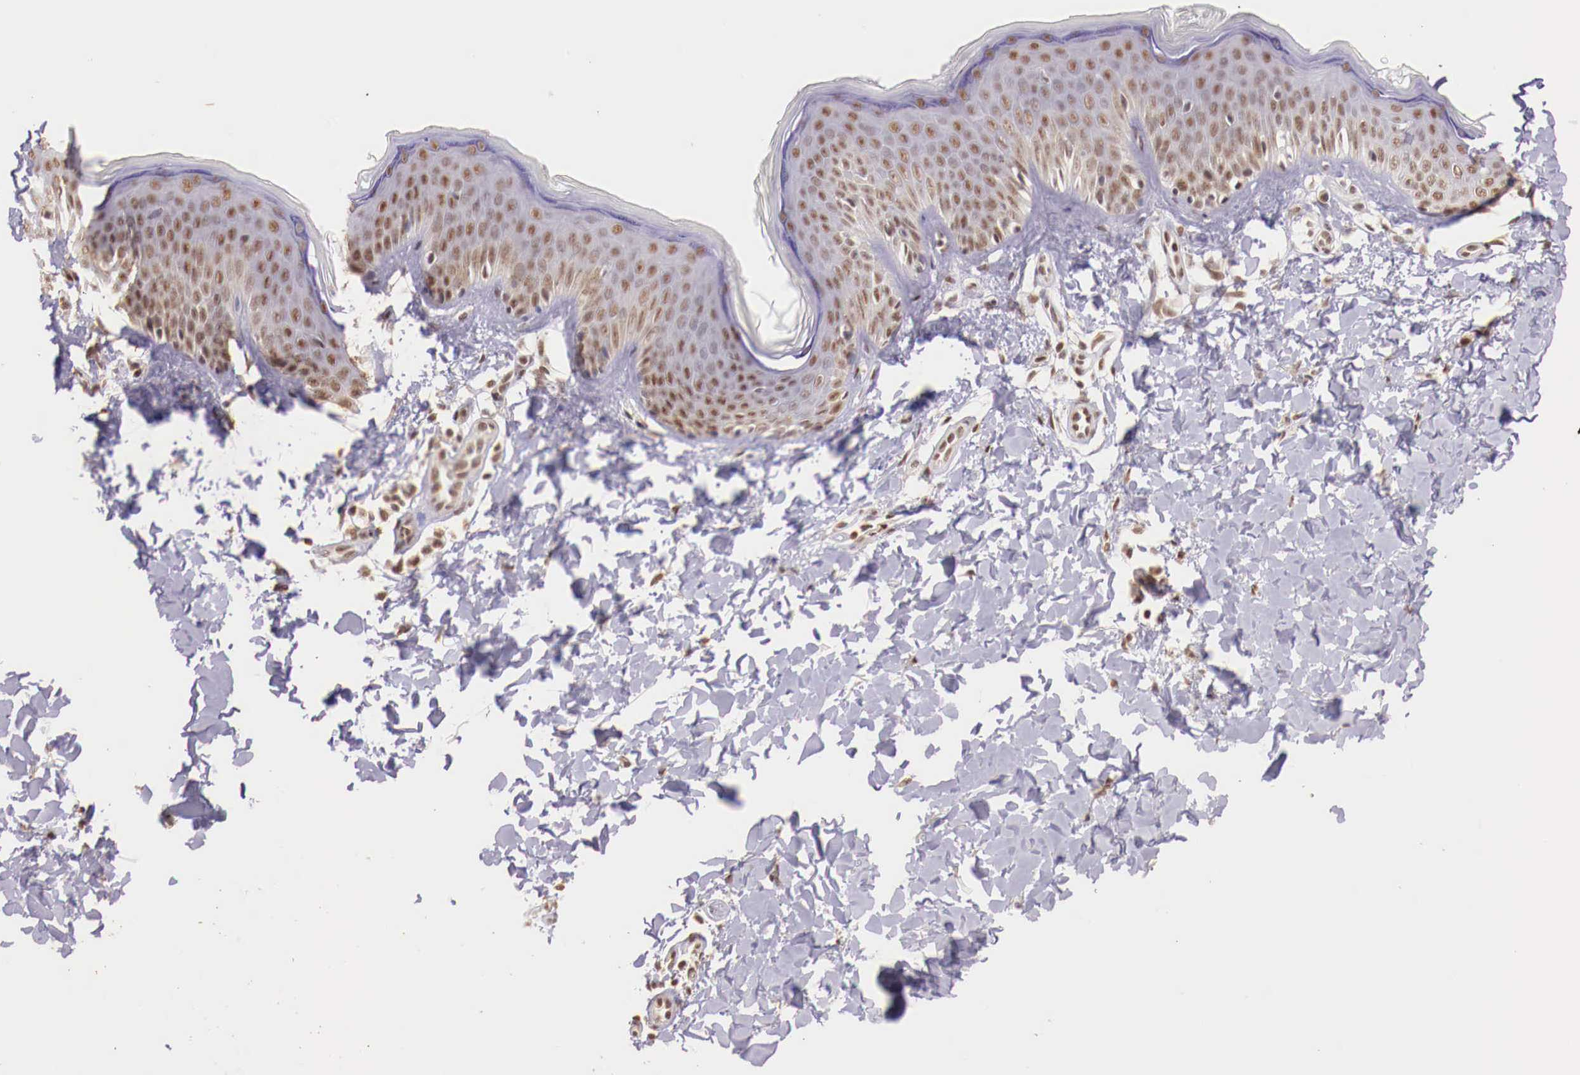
{"staining": {"intensity": "moderate", "quantity": ">75%", "location": "nuclear"}, "tissue": "skin", "cell_type": "Fibroblasts", "image_type": "normal", "snomed": [{"axis": "morphology", "description": "Normal tissue, NOS"}, {"axis": "topography", "description": "Skin"}], "caption": "About >75% of fibroblasts in benign skin demonstrate moderate nuclear protein expression as visualized by brown immunohistochemical staining.", "gene": "SP1", "patient": {"sex": "female", "age": 17}}